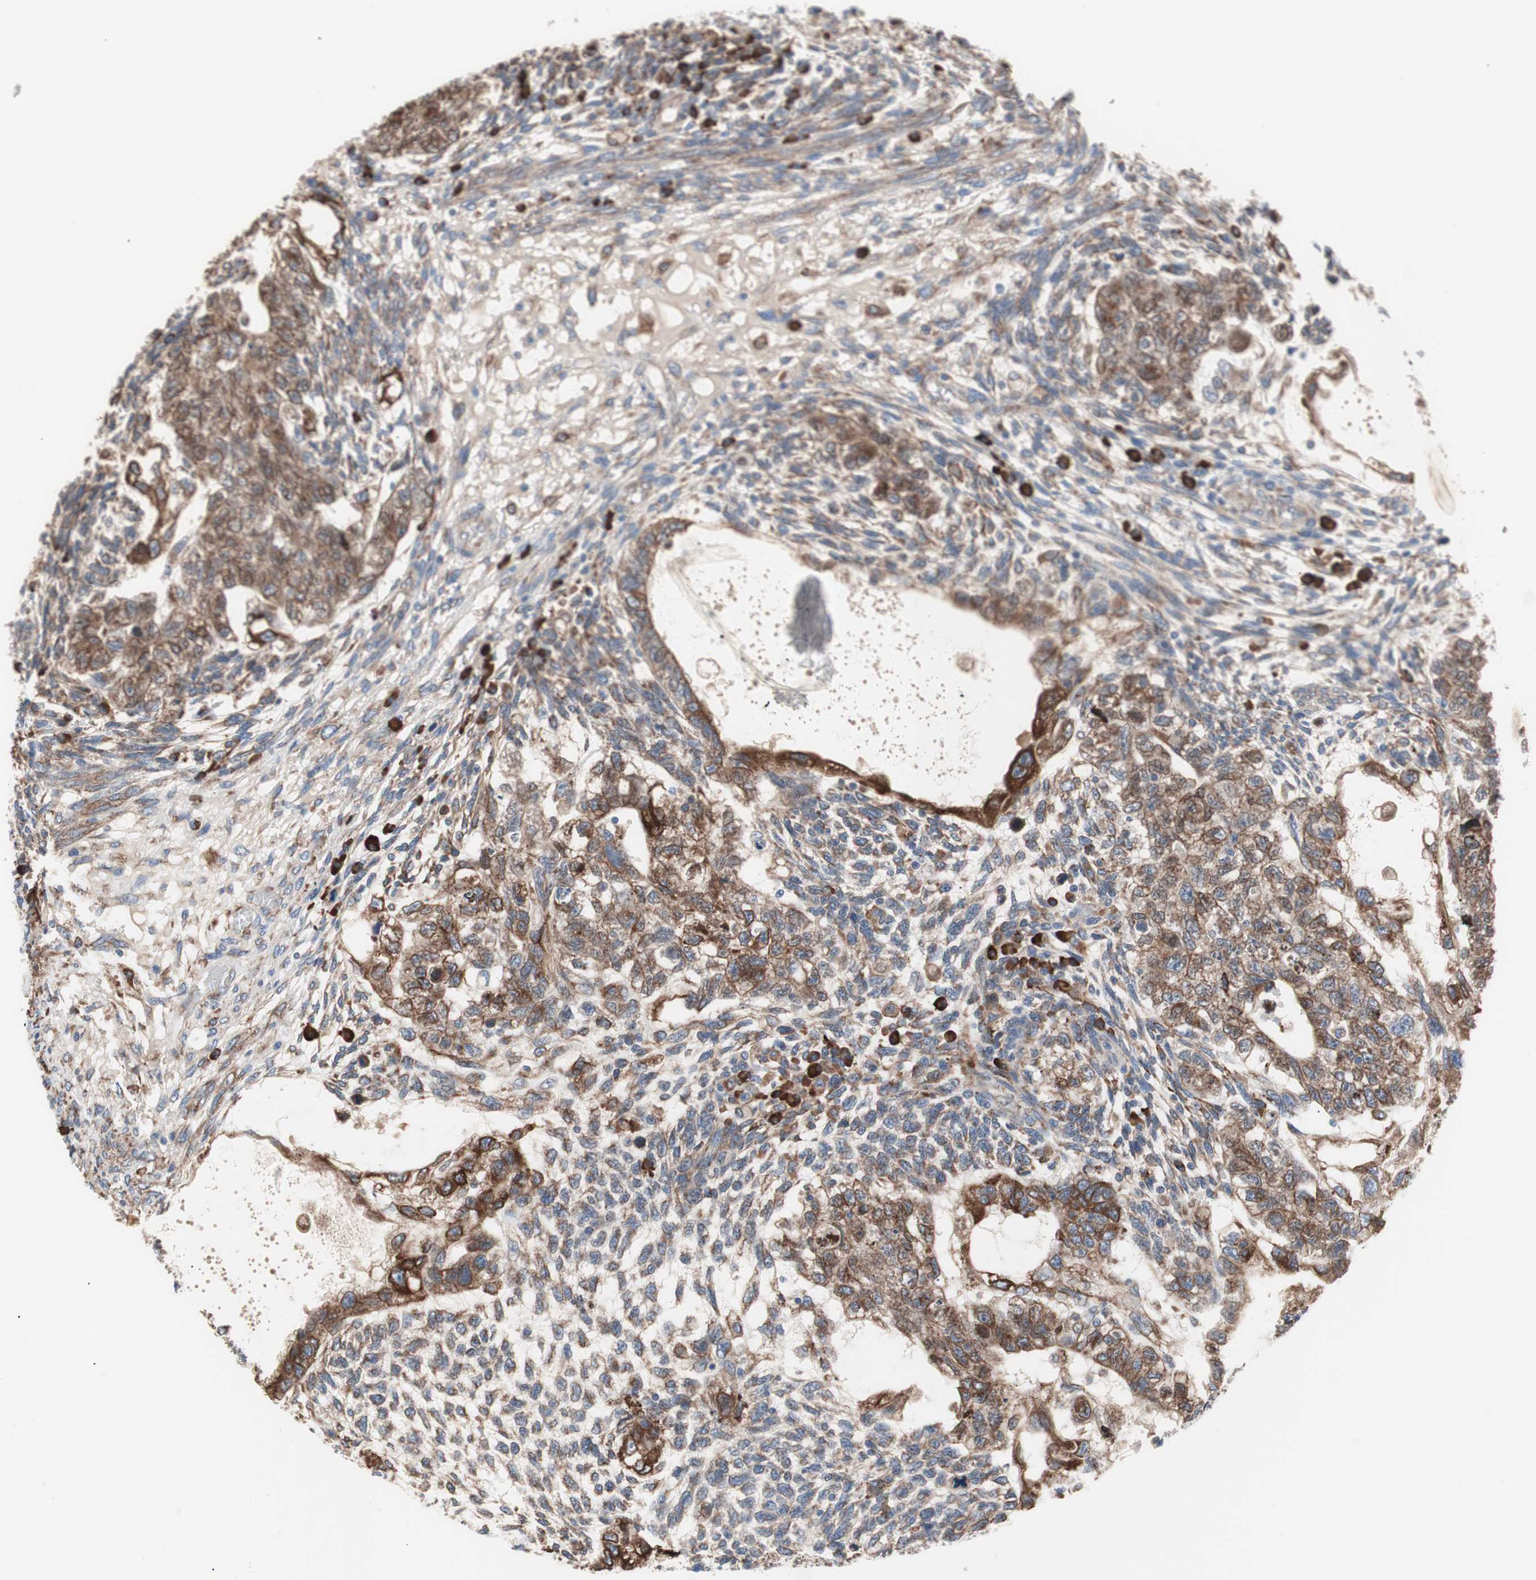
{"staining": {"intensity": "moderate", "quantity": "25%-75%", "location": "cytoplasmic/membranous"}, "tissue": "testis cancer", "cell_type": "Tumor cells", "image_type": "cancer", "snomed": [{"axis": "morphology", "description": "Normal tissue, NOS"}, {"axis": "morphology", "description": "Carcinoma, Embryonal, NOS"}, {"axis": "topography", "description": "Testis"}], "caption": "Immunohistochemistry image of human testis cancer stained for a protein (brown), which reveals medium levels of moderate cytoplasmic/membranous expression in about 25%-75% of tumor cells.", "gene": "SLC27A4", "patient": {"sex": "male", "age": 36}}